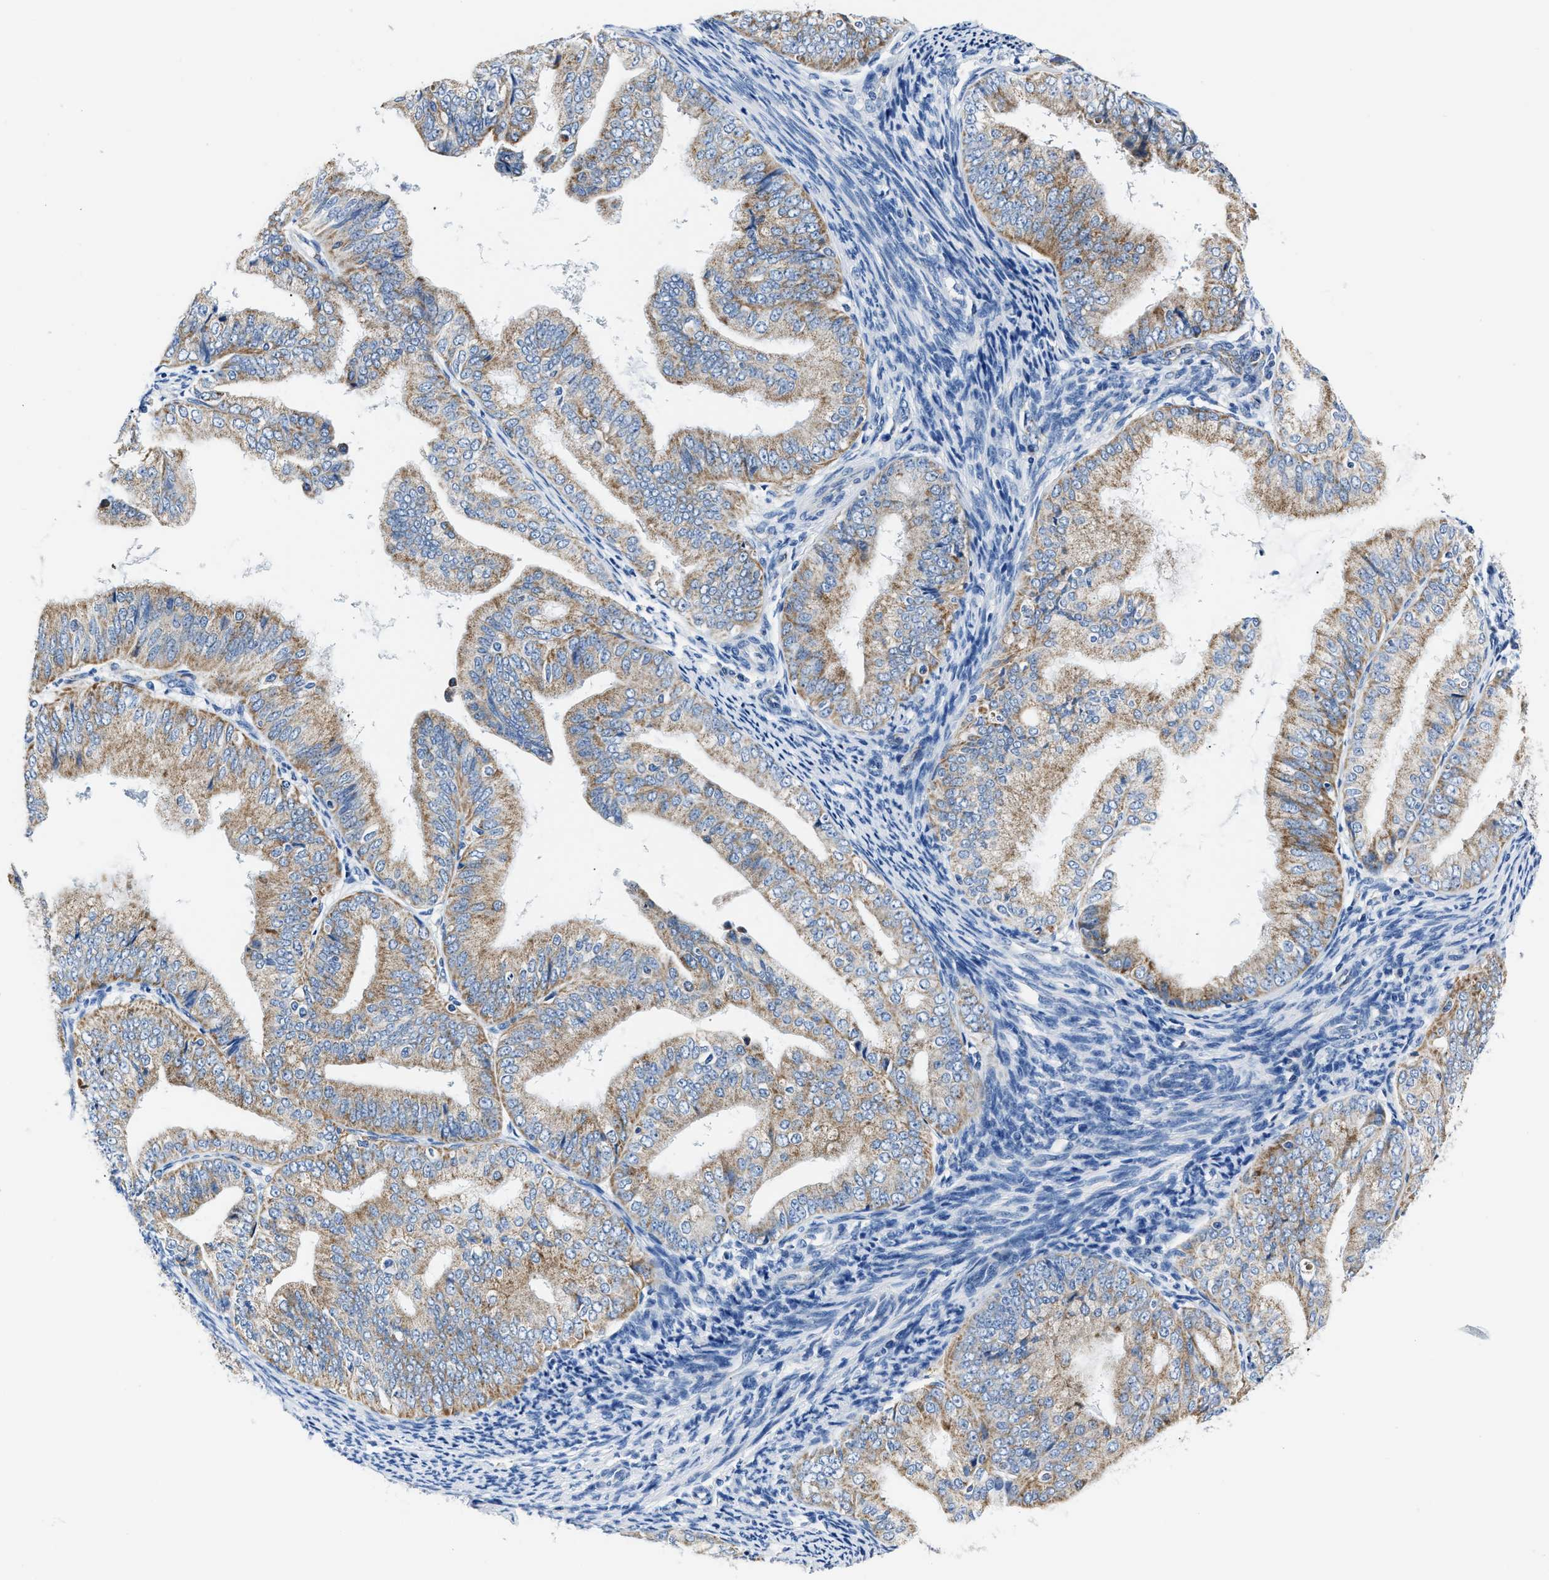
{"staining": {"intensity": "moderate", "quantity": ">75%", "location": "cytoplasmic/membranous"}, "tissue": "endometrial cancer", "cell_type": "Tumor cells", "image_type": "cancer", "snomed": [{"axis": "morphology", "description": "Adenocarcinoma, NOS"}, {"axis": "topography", "description": "Endometrium"}], "caption": "Immunohistochemistry of endometrial cancer reveals medium levels of moderate cytoplasmic/membranous expression in approximately >75% of tumor cells.", "gene": "AMACR", "patient": {"sex": "female", "age": 63}}